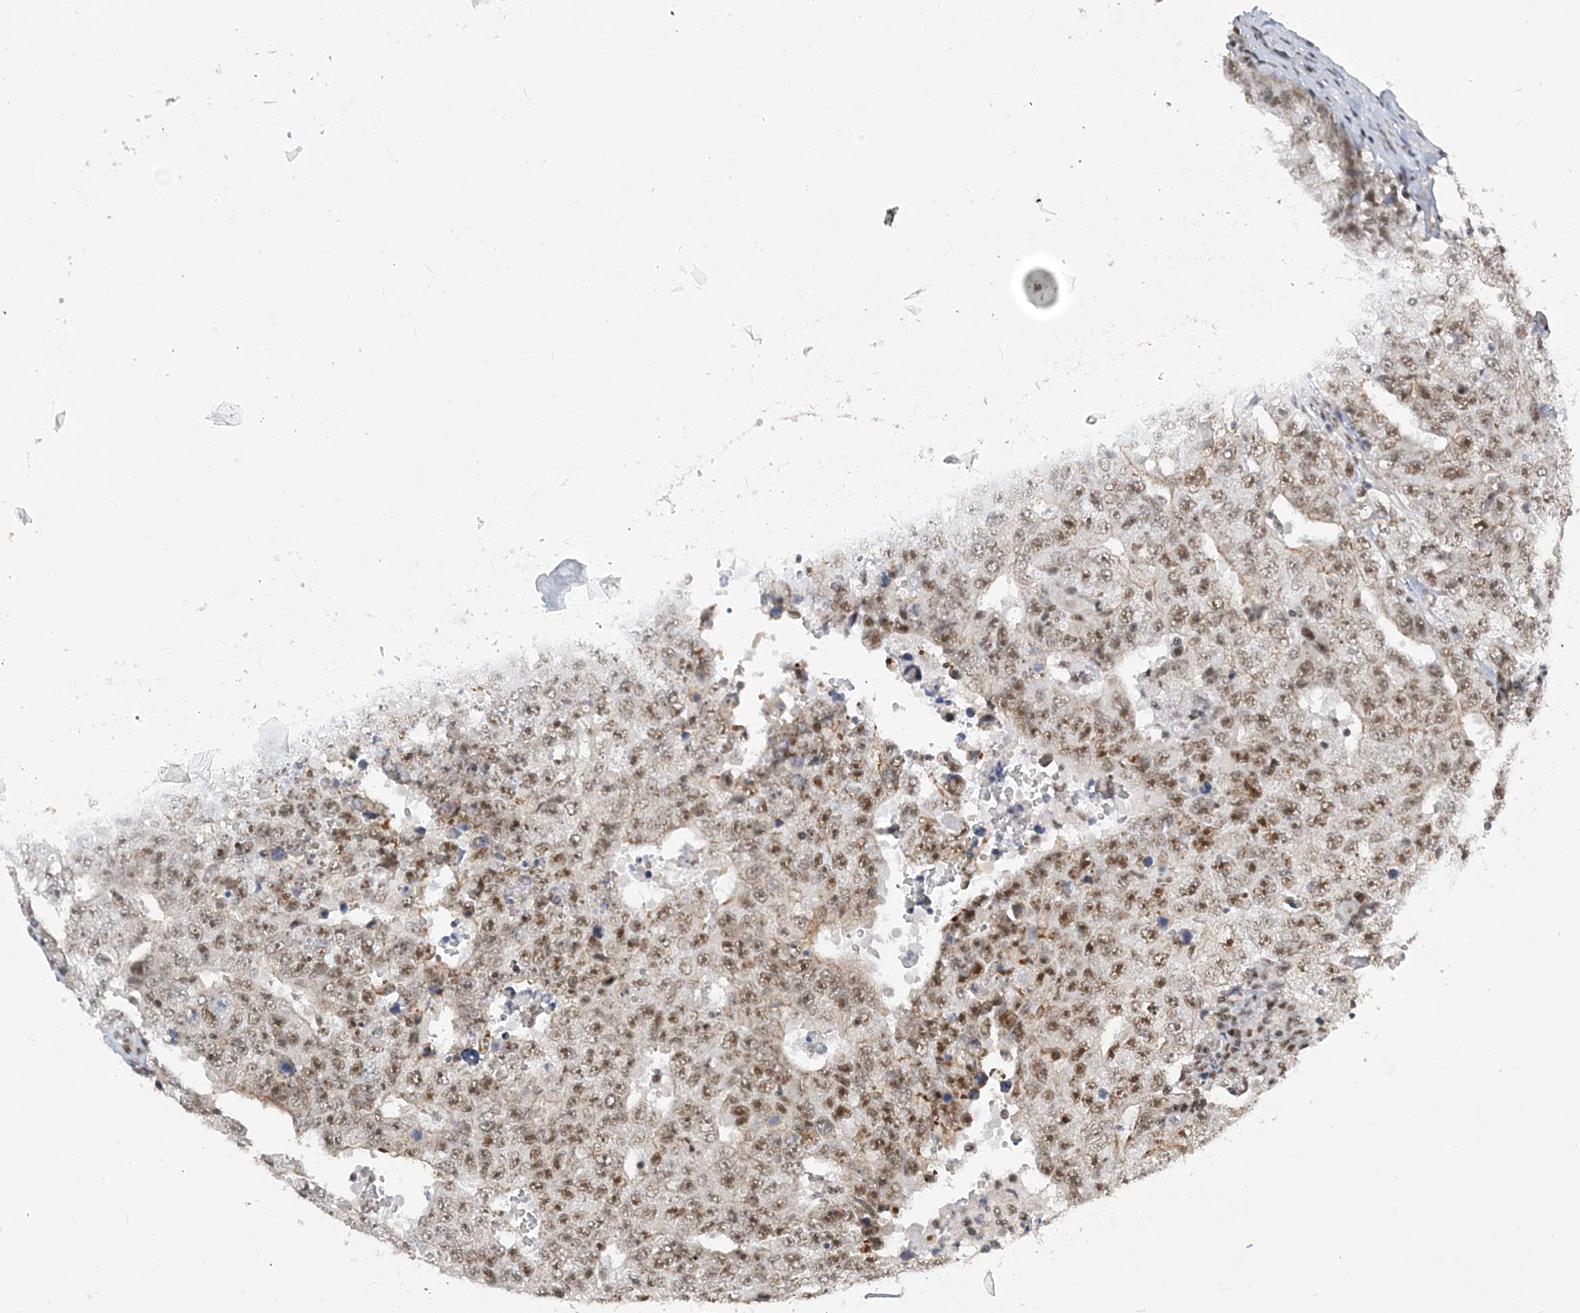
{"staining": {"intensity": "moderate", "quantity": ">75%", "location": "nuclear"}, "tissue": "testis cancer", "cell_type": "Tumor cells", "image_type": "cancer", "snomed": [{"axis": "morphology", "description": "Seminoma, NOS"}, {"axis": "morphology", "description": "Carcinoma, Embryonal, NOS"}, {"axis": "topography", "description": "Testis"}], "caption": "Immunohistochemistry (IHC) image of neoplastic tissue: human testis cancer (seminoma) stained using IHC displays medium levels of moderate protein expression localized specifically in the nuclear of tumor cells, appearing as a nuclear brown color.", "gene": "PLRG1", "patient": {"sex": "male", "age": 43}}